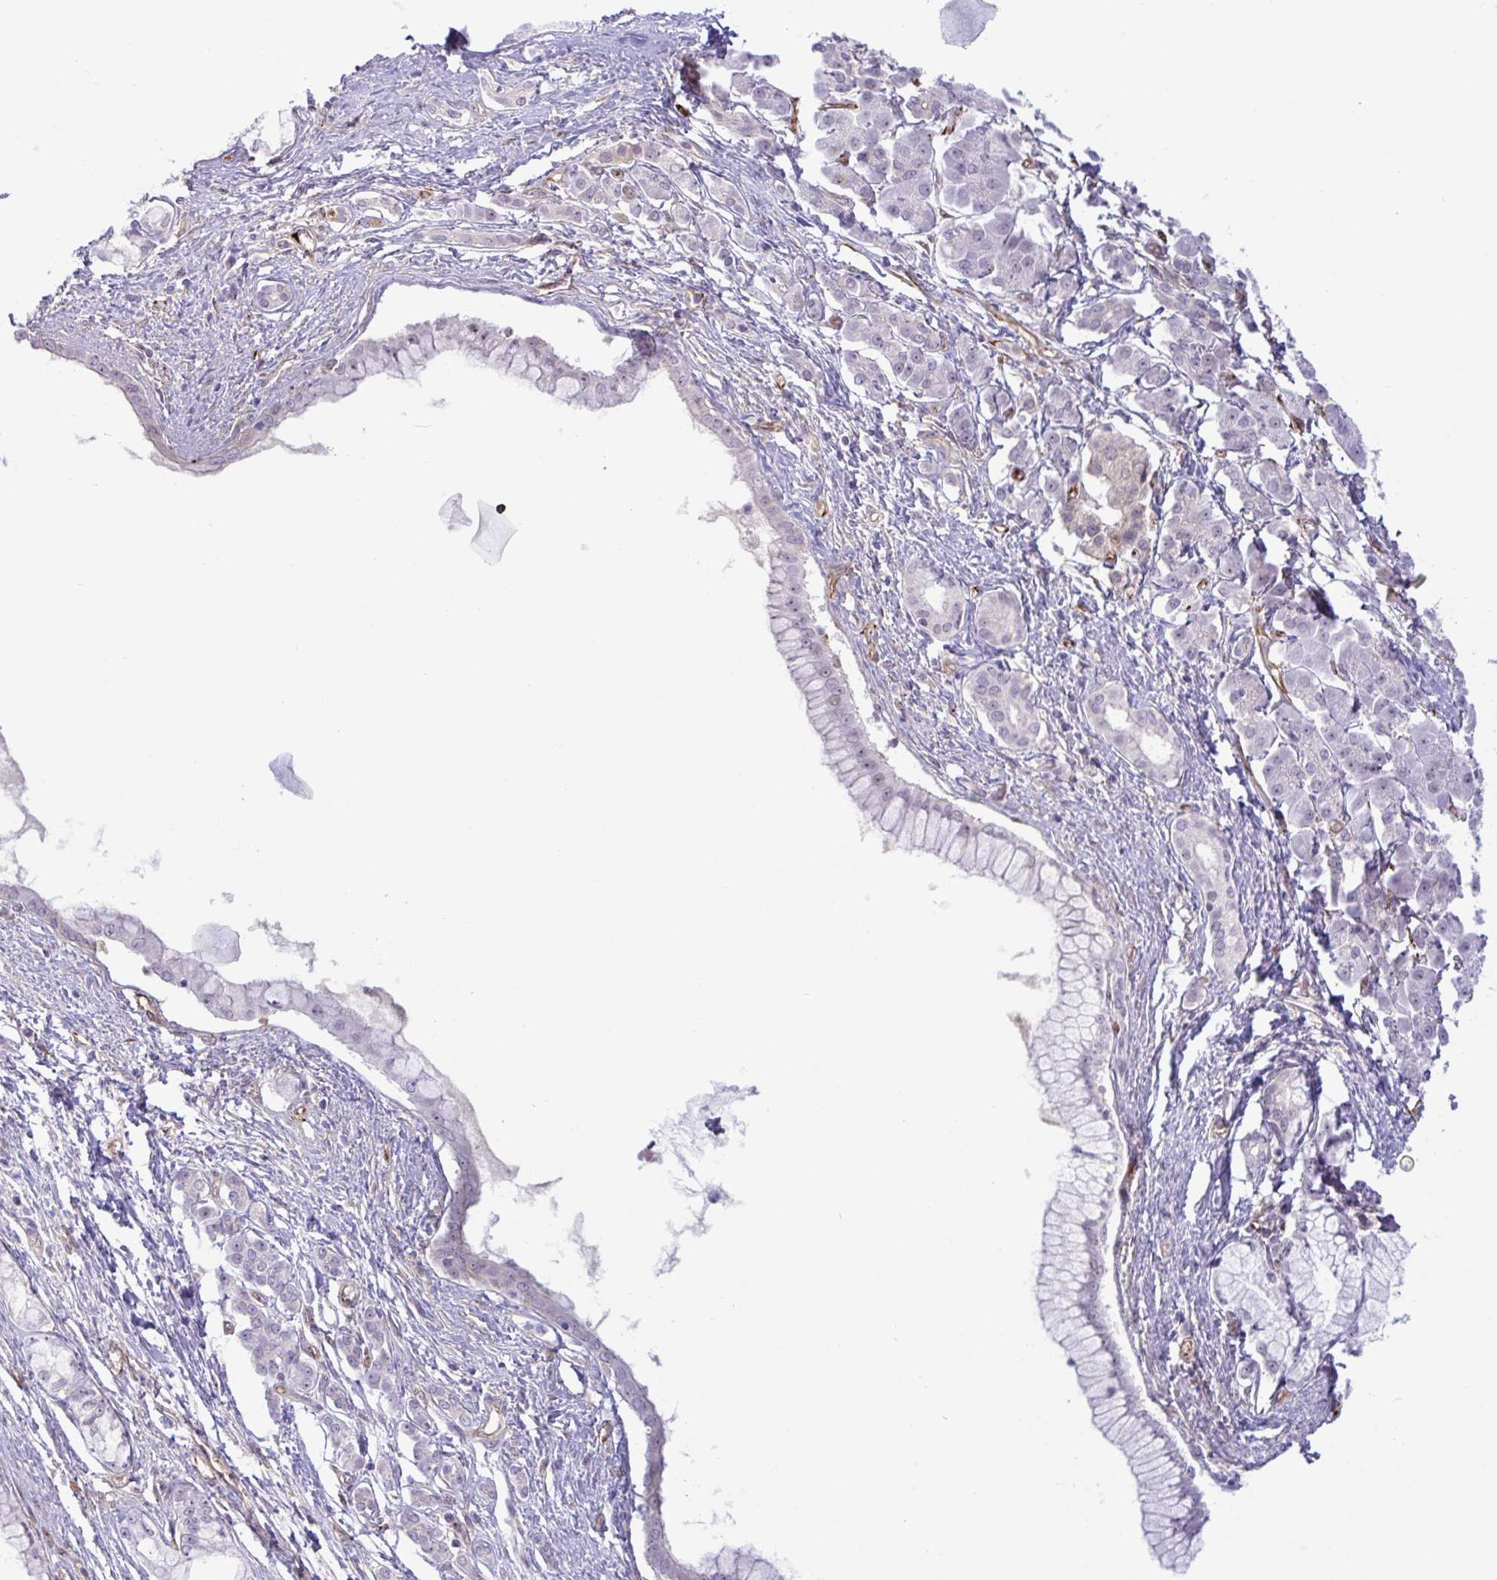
{"staining": {"intensity": "weak", "quantity": "25%-75%", "location": "nuclear"}, "tissue": "pancreatic cancer", "cell_type": "Tumor cells", "image_type": "cancer", "snomed": [{"axis": "morphology", "description": "Adenocarcinoma, NOS"}, {"axis": "topography", "description": "Pancreas"}], "caption": "Pancreatic adenocarcinoma stained with immunohistochemistry demonstrates weak nuclear positivity in approximately 25%-75% of tumor cells. The staining is performed using DAB (3,3'-diaminobenzidine) brown chromogen to label protein expression. The nuclei are counter-stained blue using hematoxylin.", "gene": "PRRT4", "patient": {"sex": "male", "age": 70}}